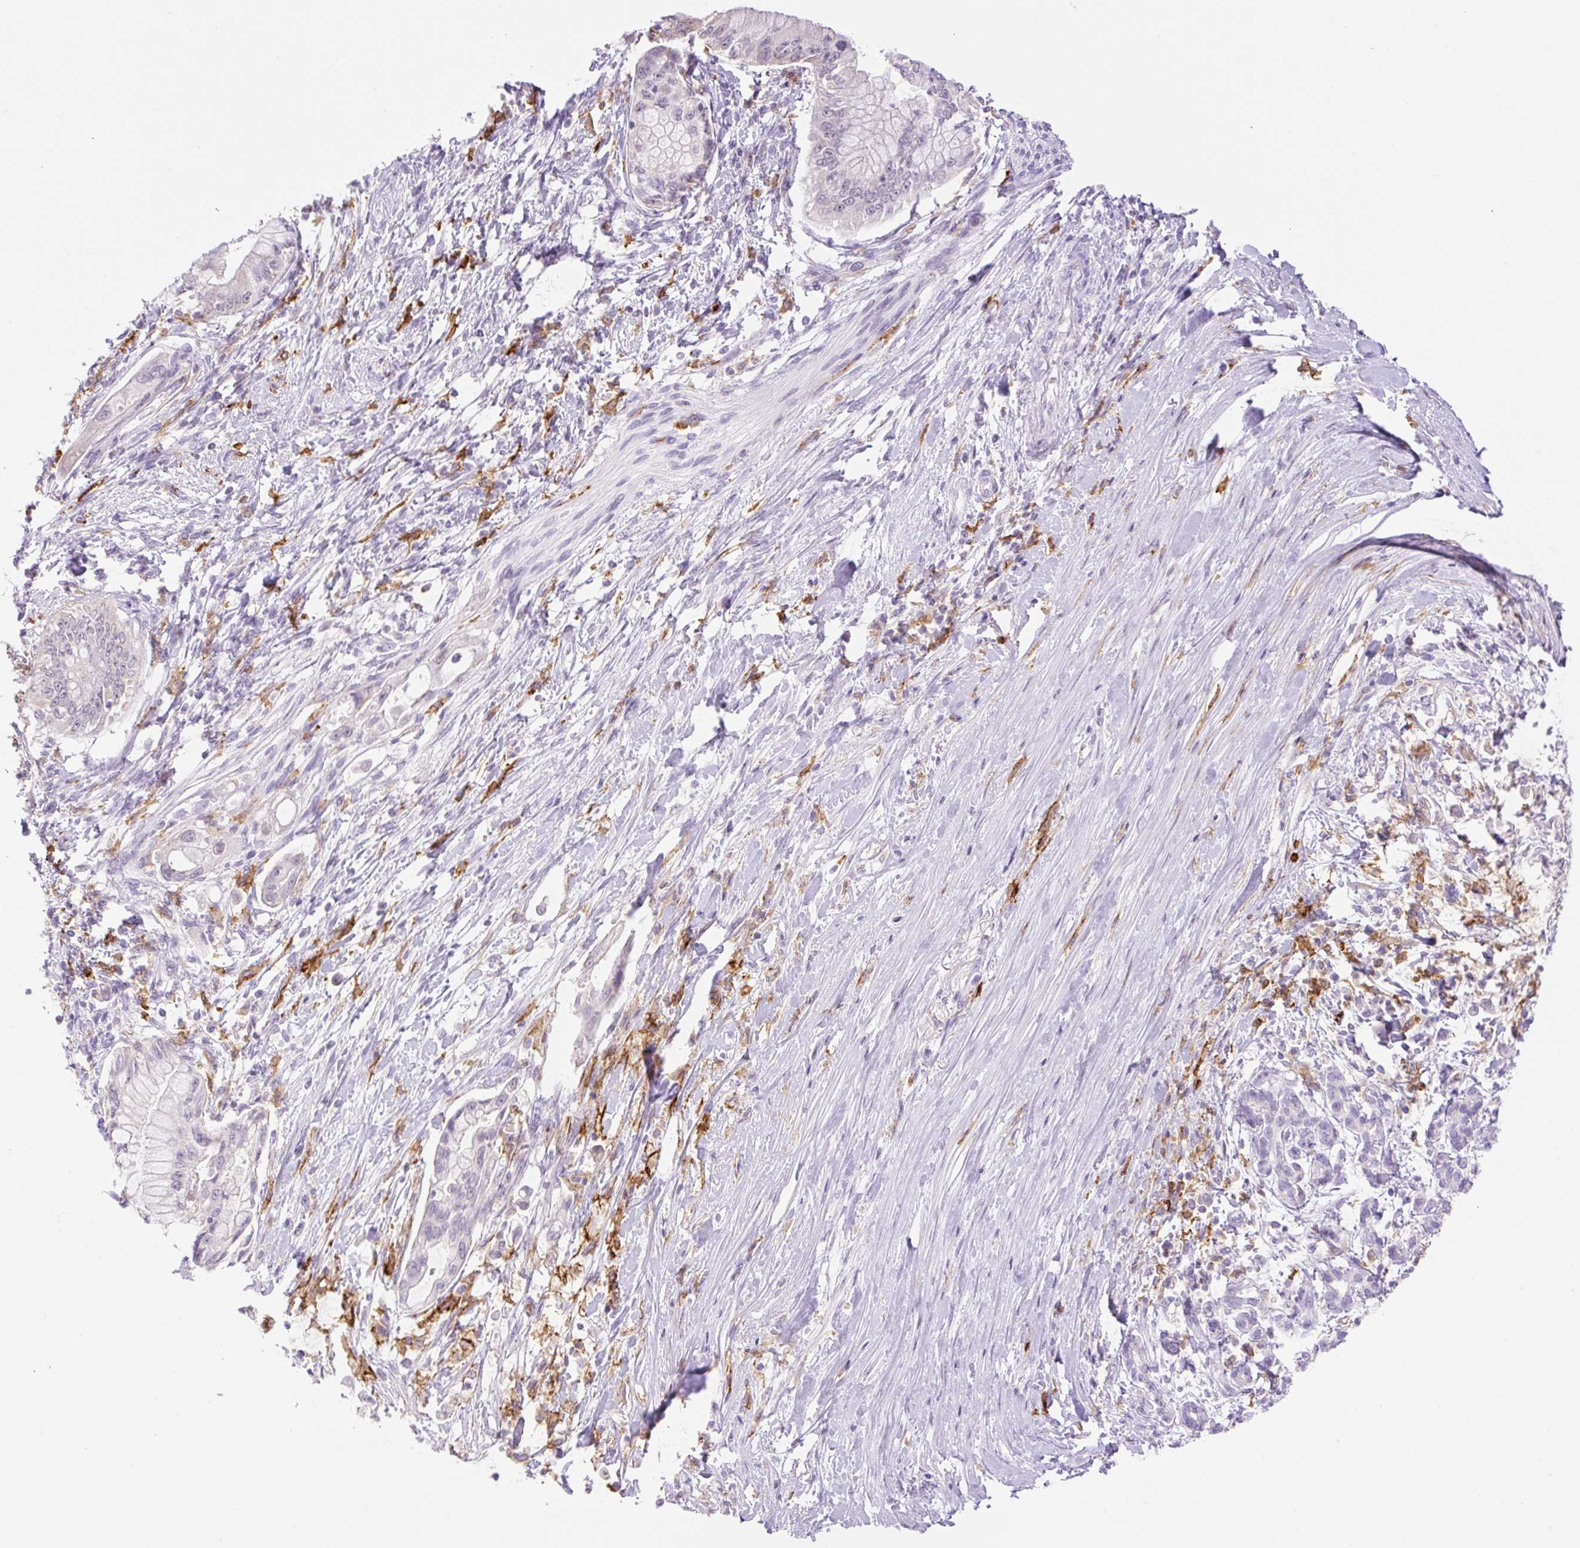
{"staining": {"intensity": "negative", "quantity": "none", "location": "none"}, "tissue": "pancreatic cancer", "cell_type": "Tumor cells", "image_type": "cancer", "snomed": [{"axis": "morphology", "description": "Adenocarcinoma, NOS"}, {"axis": "topography", "description": "Pancreas"}], "caption": "Tumor cells are negative for brown protein staining in pancreatic adenocarcinoma.", "gene": "SIGLEC1", "patient": {"sex": "male", "age": 48}}